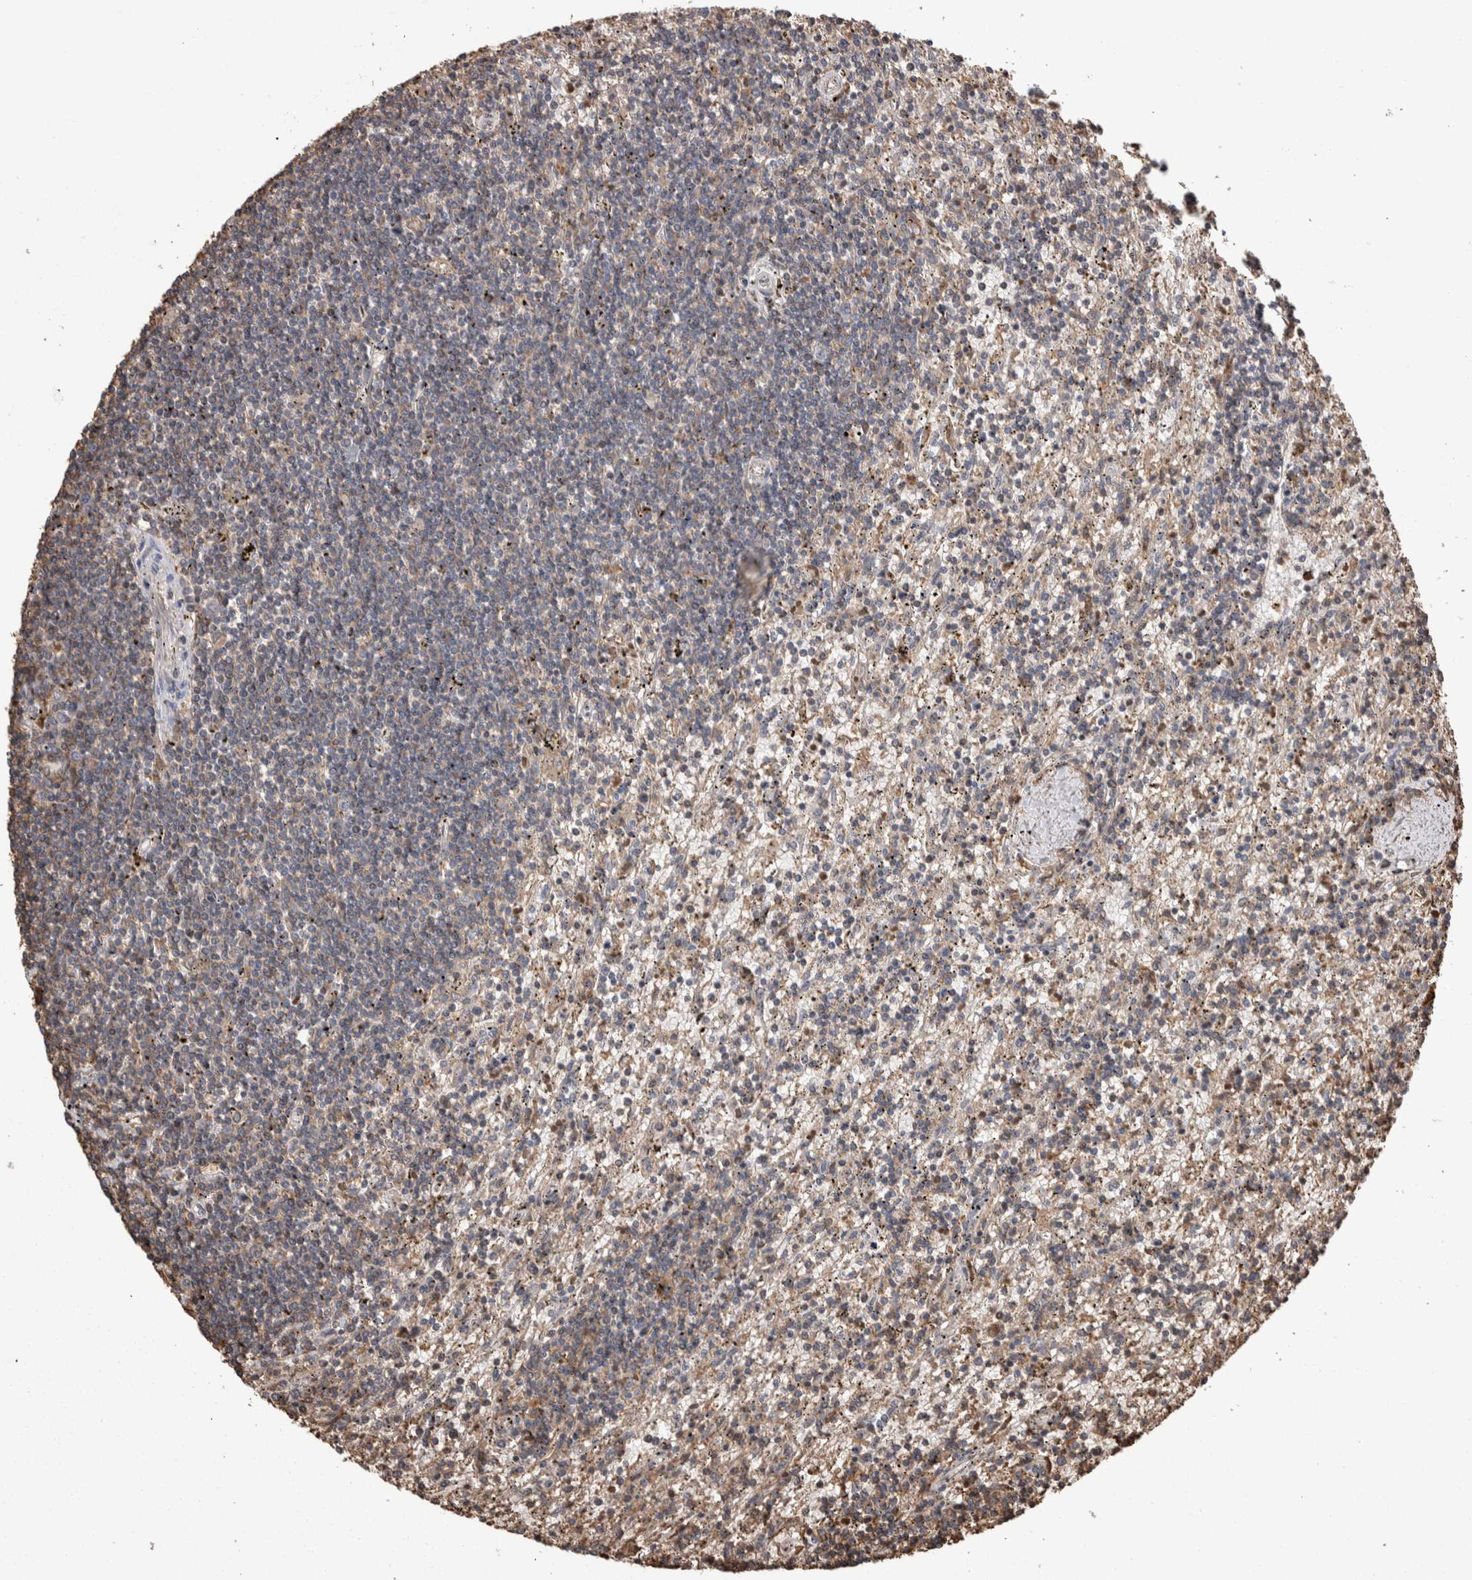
{"staining": {"intensity": "weak", "quantity": "<25%", "location": "cytoplasmic/membranous"}, "tissue": "lymphoma", "cell_type": "Tumor cells", "image_type": "cancer", "snomed": [{"axis": "morphology", "description": "Malignant lymphoma, non-Hodgkin's type, Low grade"}, {"axis": "topography", "description": "Spleen"}], "caption": "Protein analysis of malignant lymphoma, non-Hodgkin's type (low-grade) displays no significant staining in tumor cells.", "gene": "ENPP2", "patient": {"sex": "male", "age": 76}}